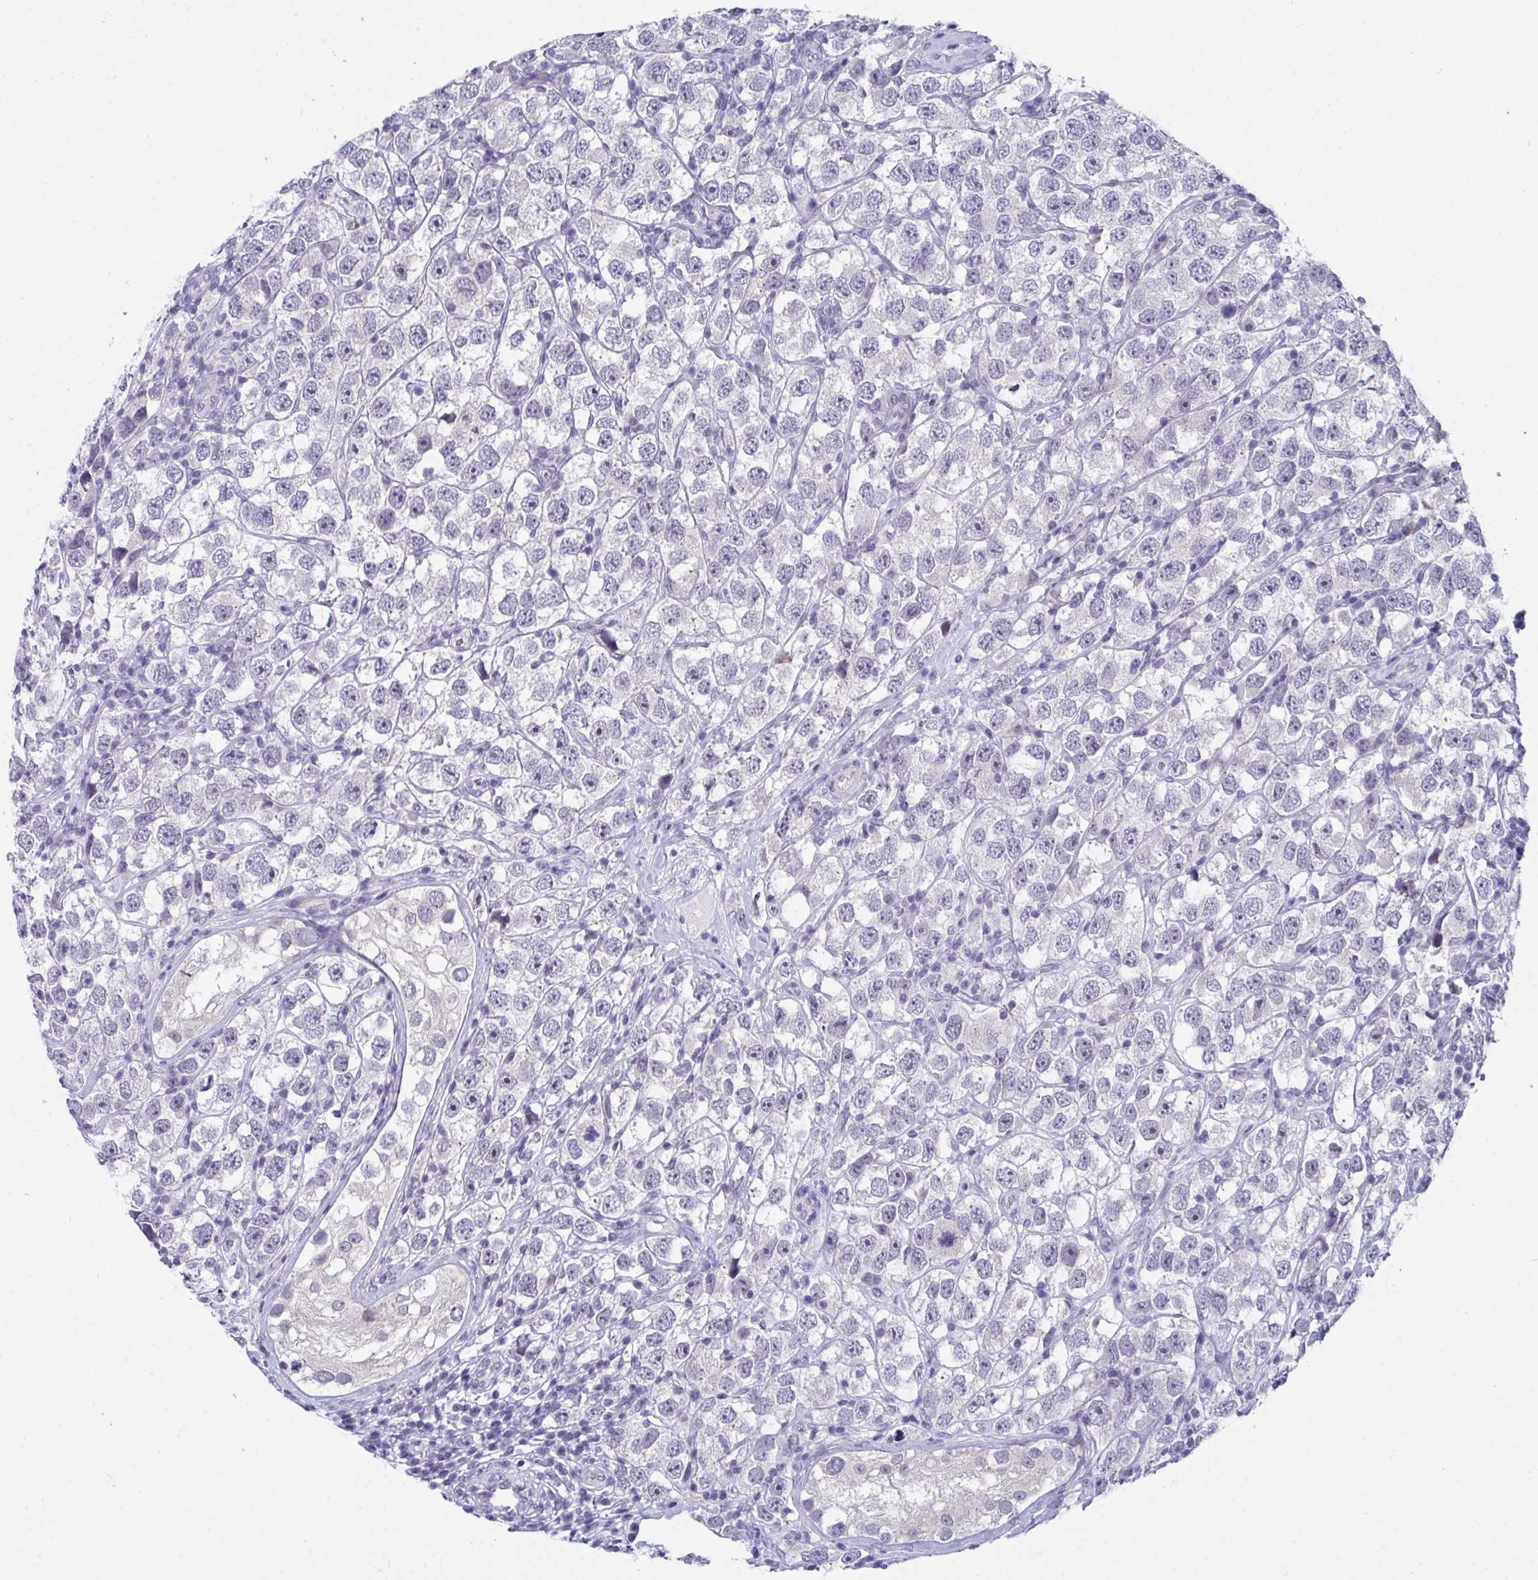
{"staining": {"intensity": "negative", "quantity": "none", "location": "none"}, "tissue": "testis cancer", "cell_type": "Tumor cells", "image_type": "cancer", "snomed": [{"axis": "morphology", "description": "Seminoma, NOS"}, {"axis": "topography", "description": "Testis"}], "caption": "Tumor cells are negative for brown protein staining in testis cancer (seminoma).", "gene": "BMAL2", "patient": {"sex": "male", "age": 26}}